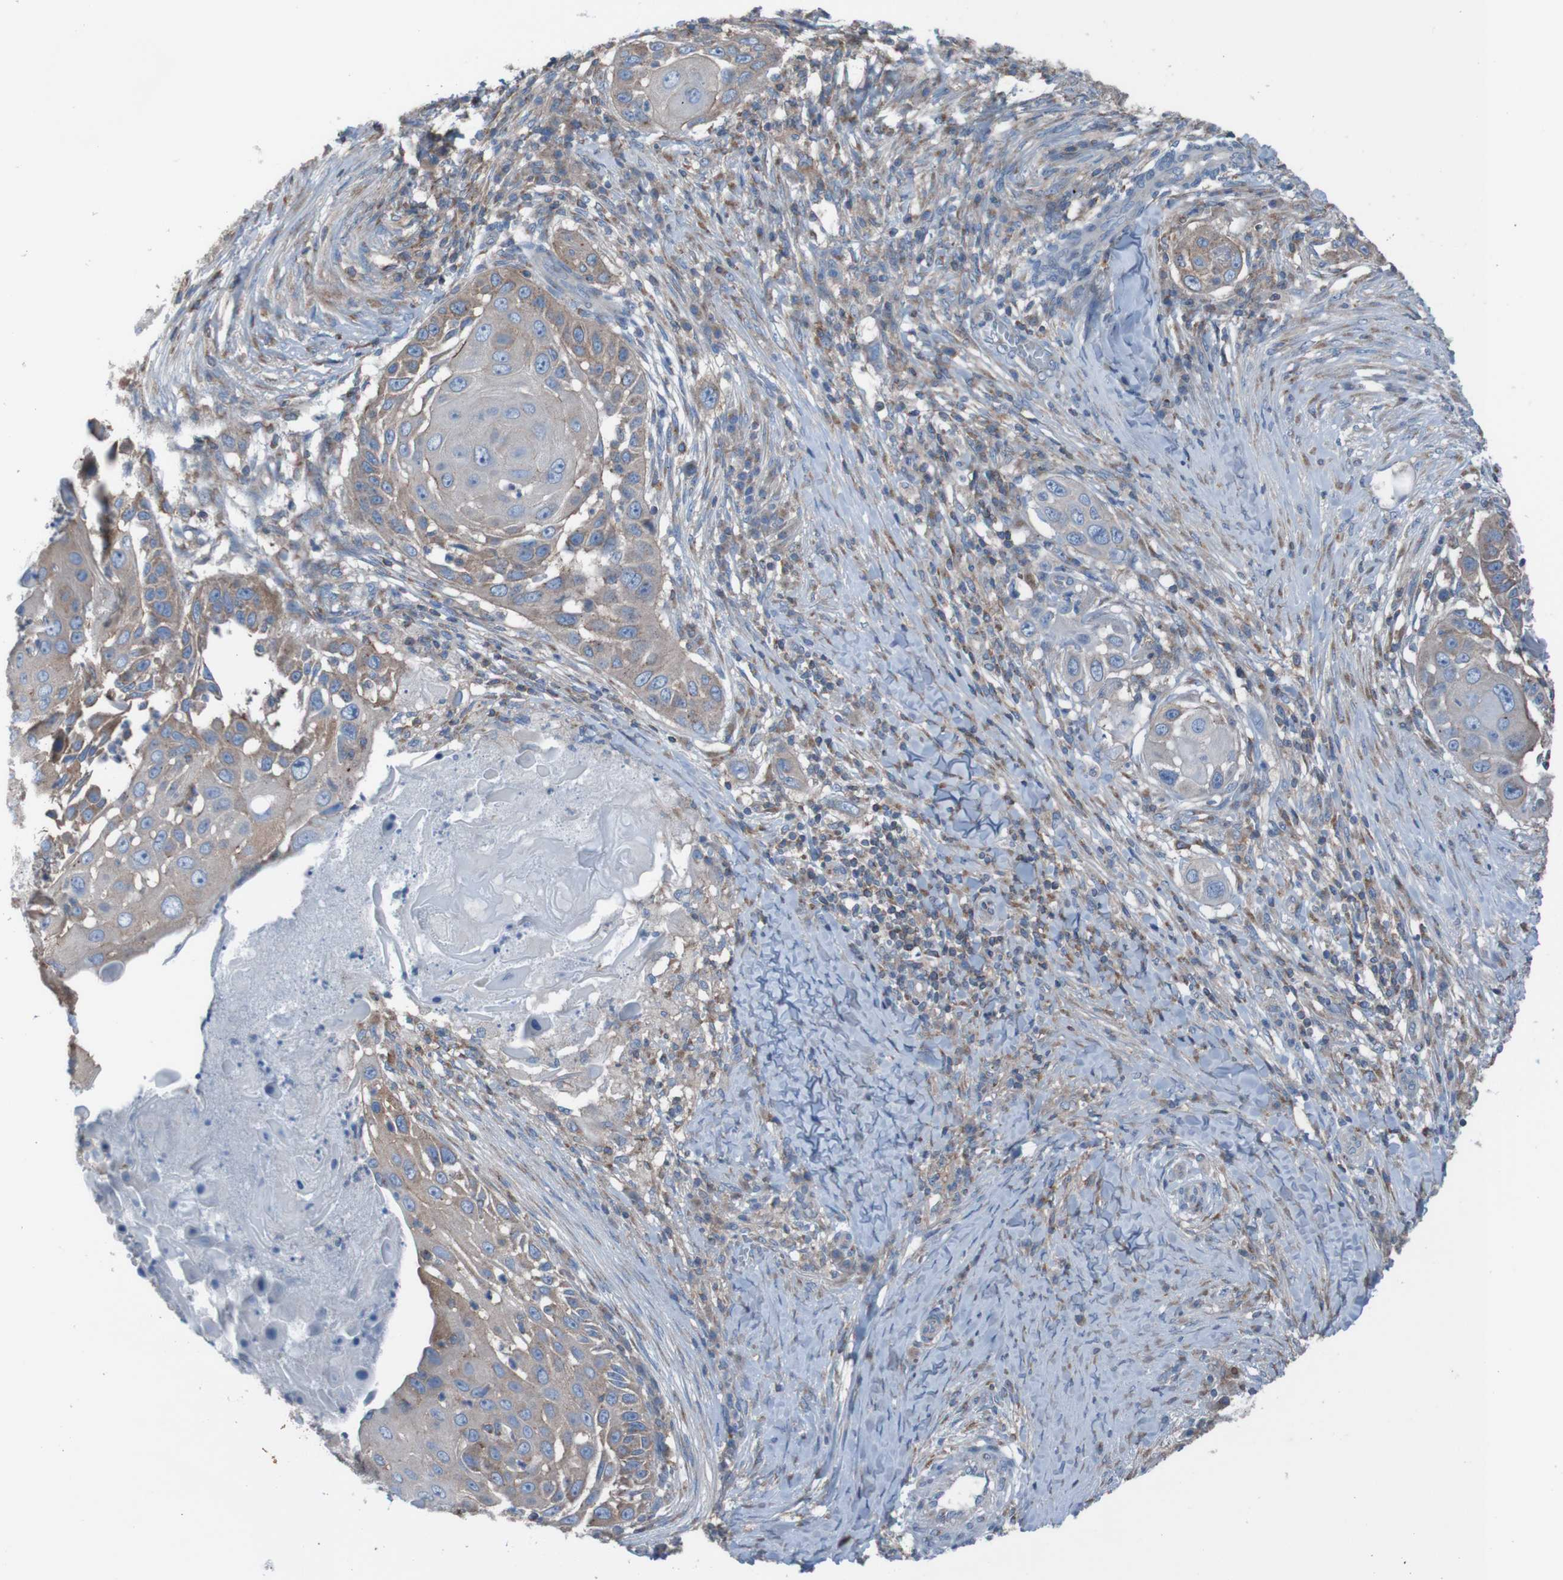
{"staining": {"intensity": "moderate", "quantity": "25%-75%", "location": "cytoplasmic/membranous"}, "tissue": "skin cancer", "cell_type": "Tumor cells", "image_type": "cancer", "snomed": [{"axis": "morphology", "description": "Squamous cell carcinoma, NOS"}, {"axis": "topography", "description": "Skin"}], "caption": "IHC staining of skin squamous cell carcinoma, which shows medium levels of moderate cytoplasmic/membranous expression in about 25%-75% of tumor cells indicating moderate cytoplasmic/membranous protein positivity. The staining was performed using DAB (brown) for protein detection and nuclei were counterstained in hematoxylin (blue).", "gene": "MINAR1", "patient": {"sex": "female", "age": 44}}